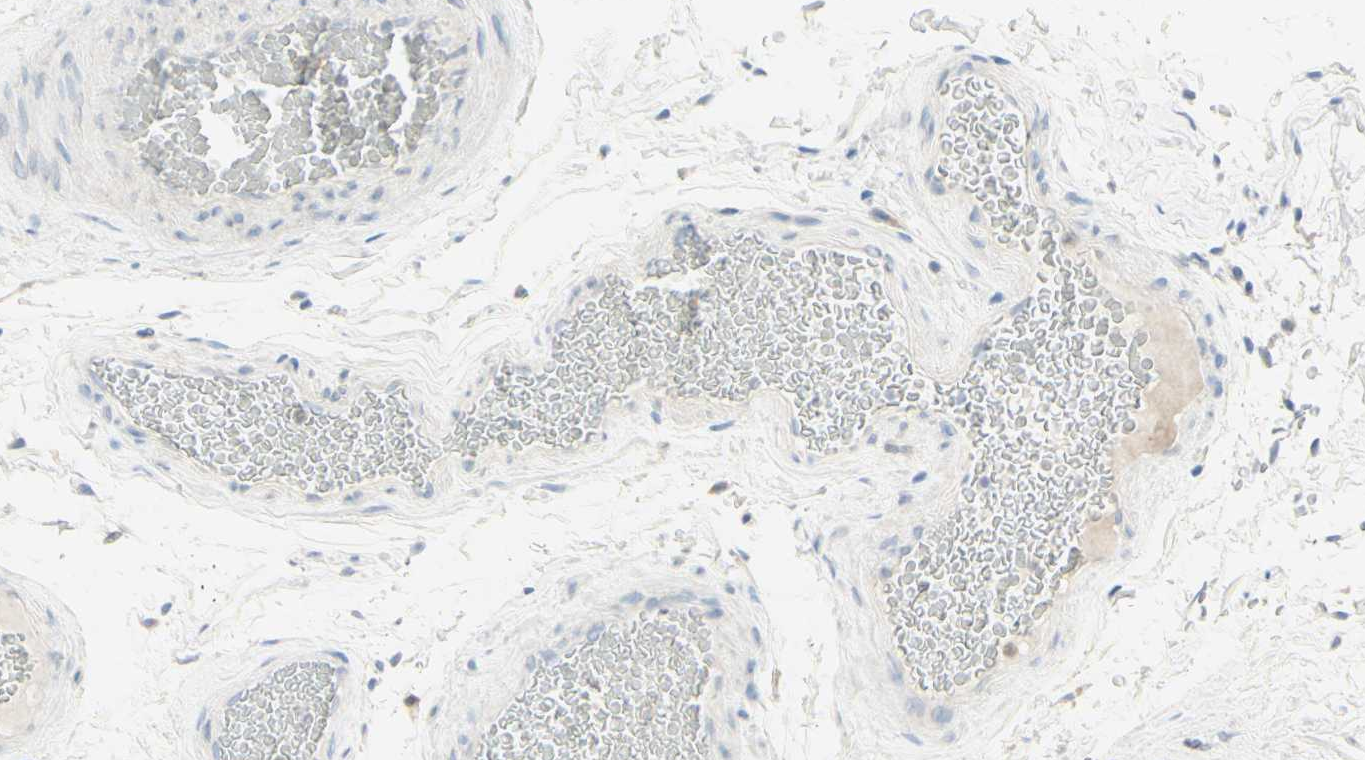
{"staining": {"intensity": "strong", "quantity": "<25%", "location": "cytoplasmic/membranous"}, "tissue": "epididymis", "cell_type": "Glandular cells", "image_type": "normal", "snomed": [{"axis": "morphology", "description": "Normal tissue, NOS"}, {"axis": "topography", "description": "Epididymis"}], "caption": "Brown immunohistochemical staining in unremarkable epididymis reveals strong cytoplasmic/membranous staining in approximately <25% of glandular cells.", "gene": "ATP6V1B1", "patient": {"sex": "male", "age": 36}}